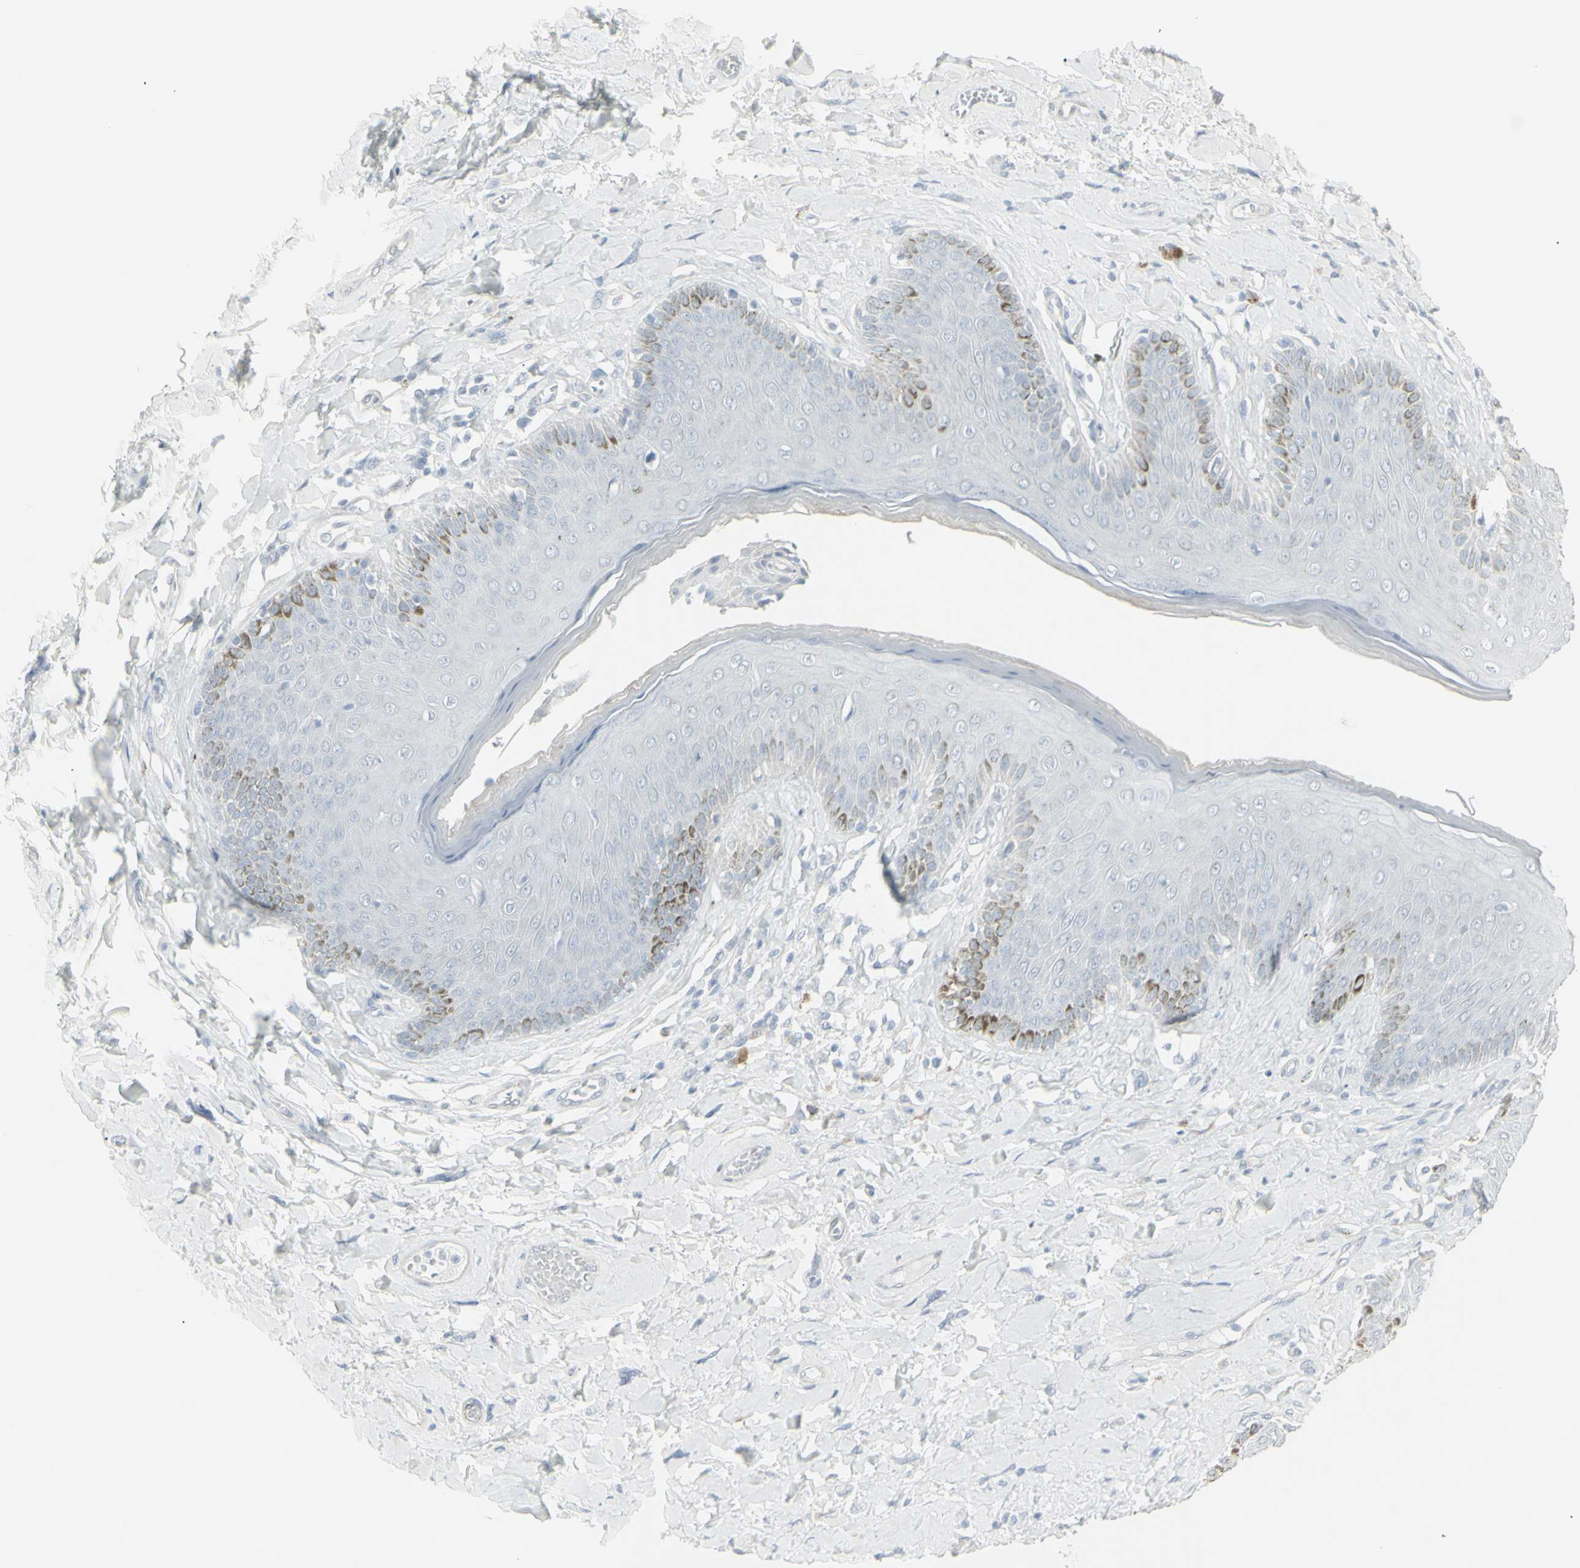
{"staining": {"intensity": "moderate", "quantity": "<25%", "location": "cytoplasmic/membranous"}, "tissue": "skin", "cell_type": "Epidermal cells", "image_type": "normal", "snomed": [{"axis": "morphology", "description": "Normal tissue, NOS"}, {"axis": "topography", "description": "Anal"}], "caption": "Immunohistochemistry (IHC) photomicrograph of unremarkable skin: human skin stained using immunohistochemistry (IHC) reveals low levels of moderate protein expression localized specifically in the cytoplasmic/membranous of epidermal cells, appearing as a cytoplasmic/membranous brown color.", "gene": "YBX2", "patient": {"sex": "male", "age": 69}}